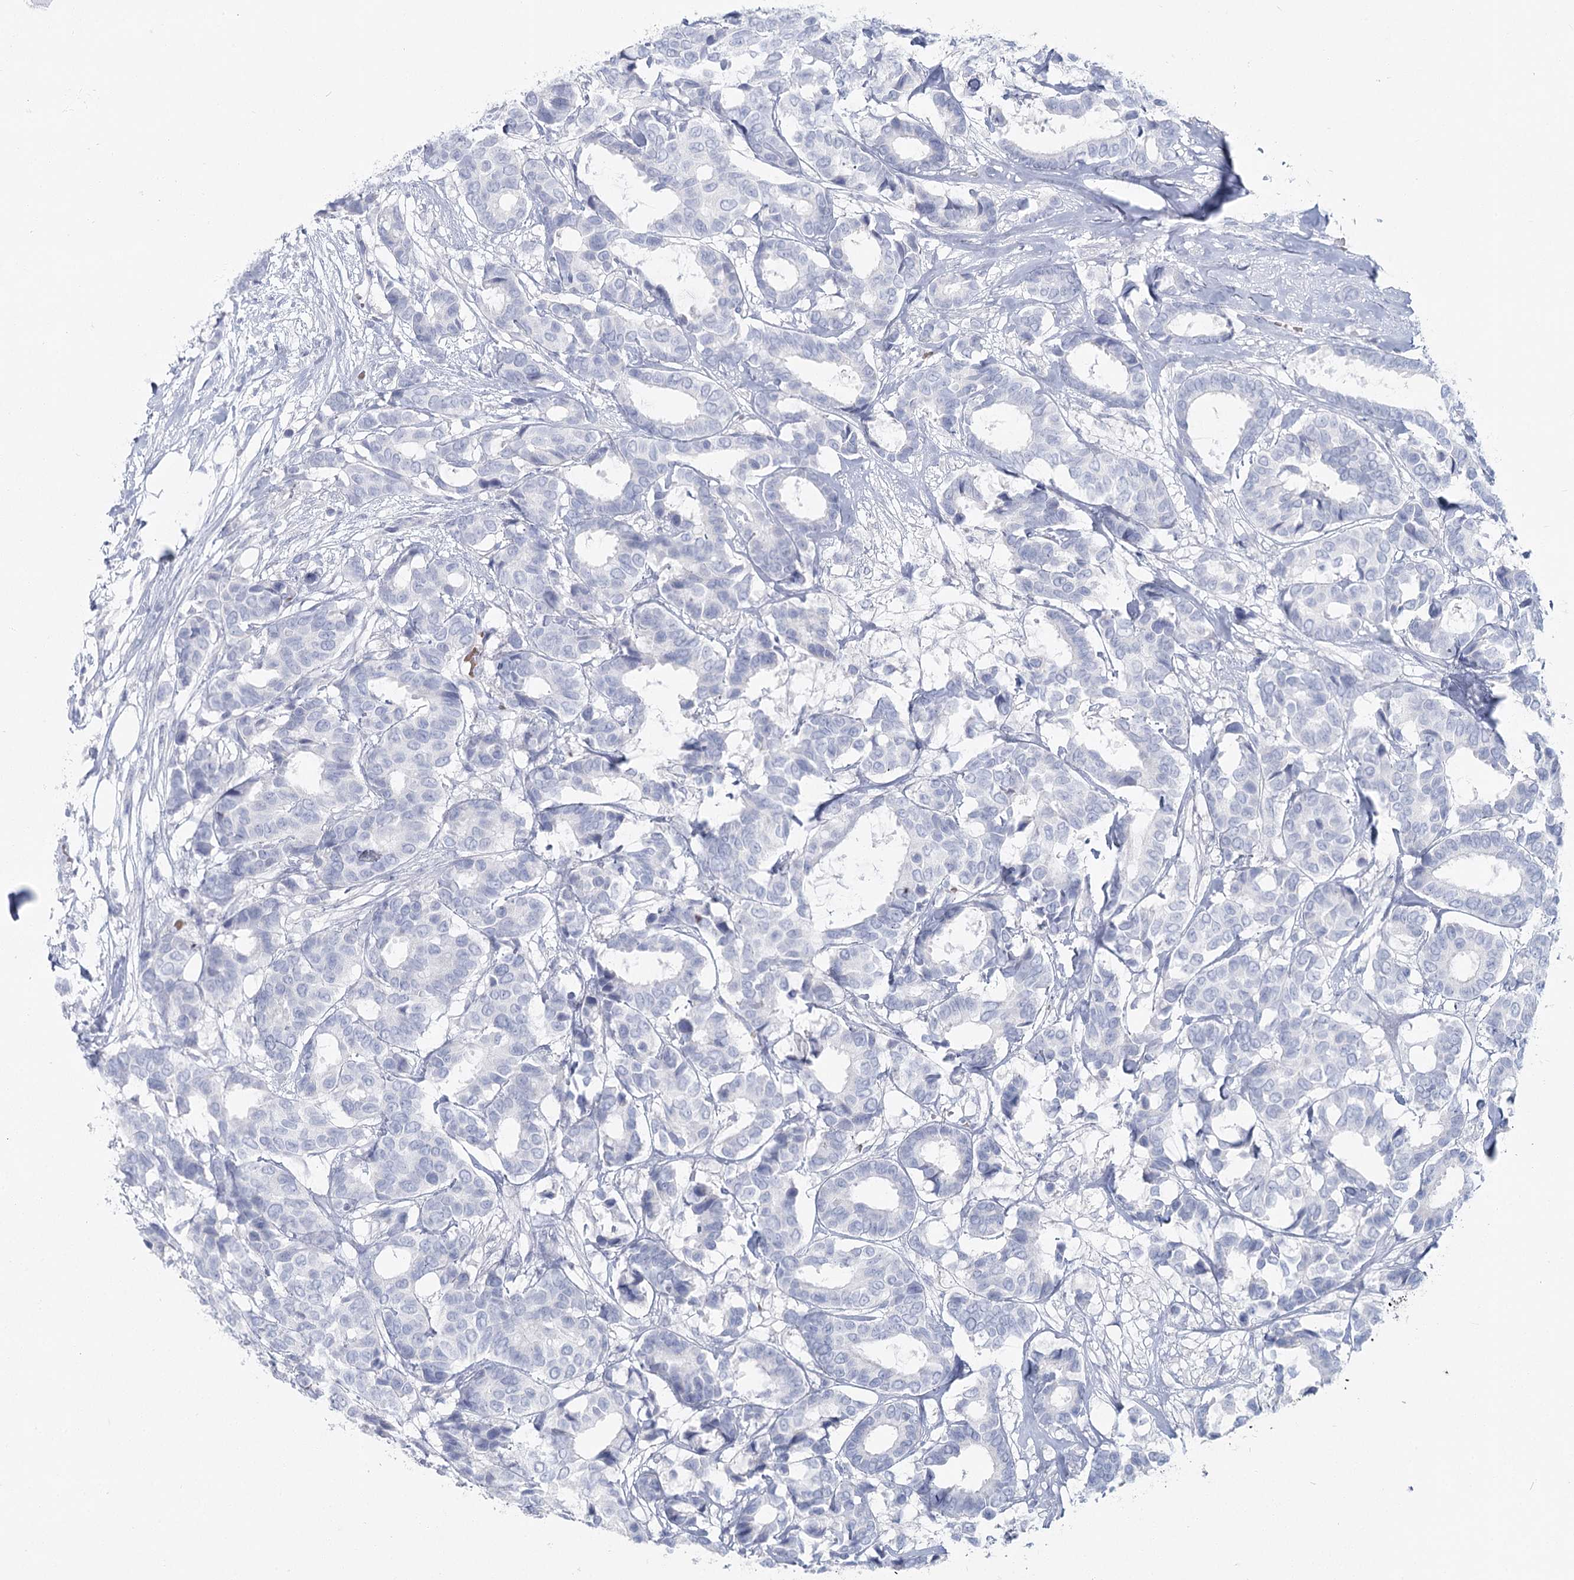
{"staining": {"intensity": "negative", "quantity": "none", "location": "none"}, "tissue": "breast cancer", "cell_type": "Tumor cells", "image_type": "cancer", "snomed": [{"axis": "morphology", "description": "Duct carcinoma"}, {"axis": "topography", "description": "Breast"}], "caption": "Tumor cells show no significant expression in intraductal carcinoma (breast). (Stains: DAB (3,3'-diaminobenzidine) IHC with hematoxylin counter stain, Microscopy: brightfield microscopy at high magnification).", "gene": "IFIT5", "patient": {"sex": "female", "age": 87}}